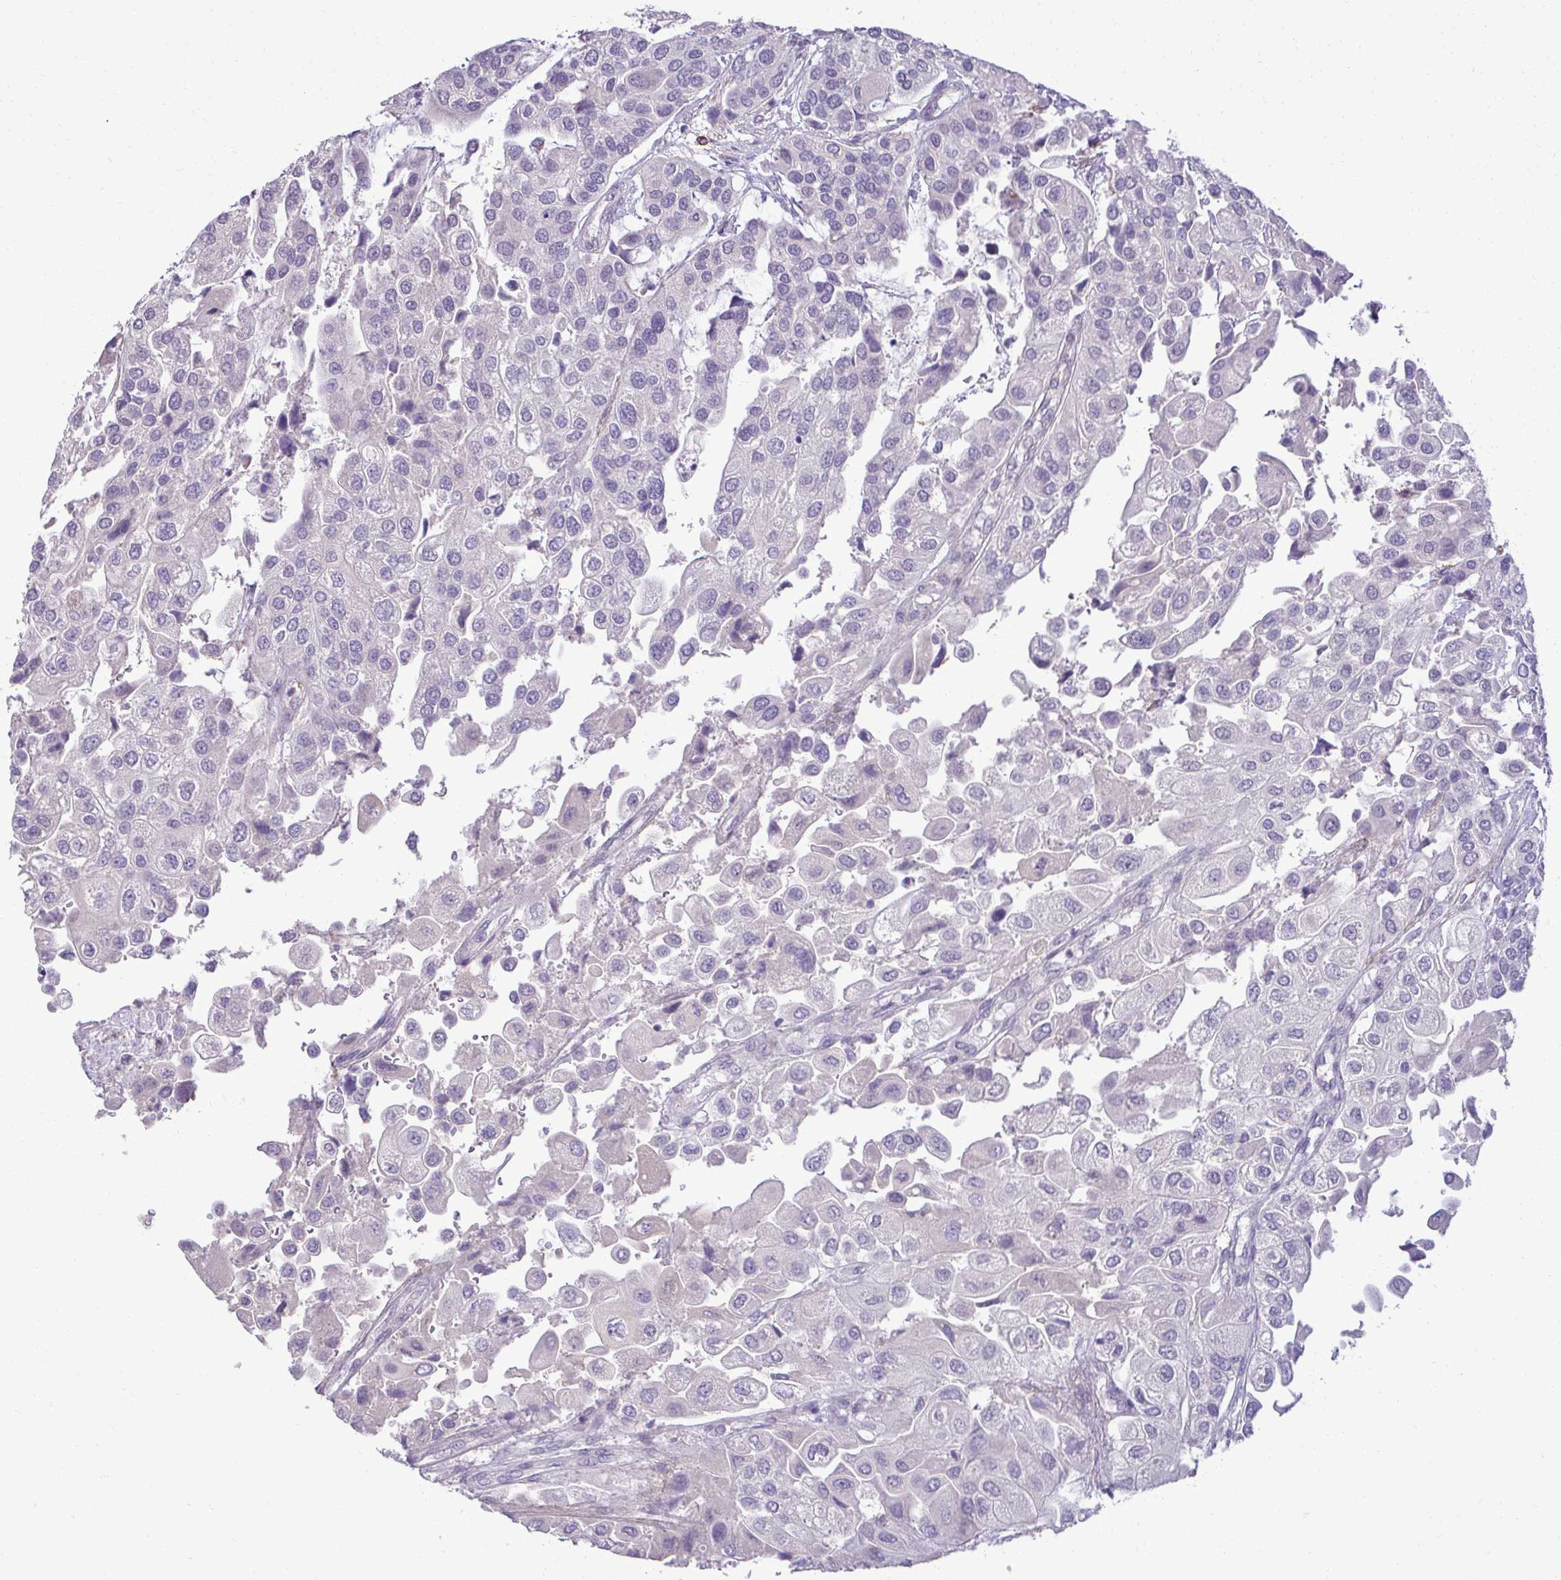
{"staining": {"intensity": "negative", "quantity": "none", "location": "none"}, "tissue": "urothelial cancer", "cell_type": "Tumor cells", "image_type": "cancer", "snomed": [{"axis": "morphology", "description": "Urothelial carcinoma, High grade"}, {"axis": "topography", "description": "Urinary bladder"}], "caption": "A high-resolution image shows immunohistochemistry staining of urothelial cancer, which reveals no significant positivity in tumor cells.", "gene": "SLC30A3", "patient": {"sex": "female", "age": 64}}